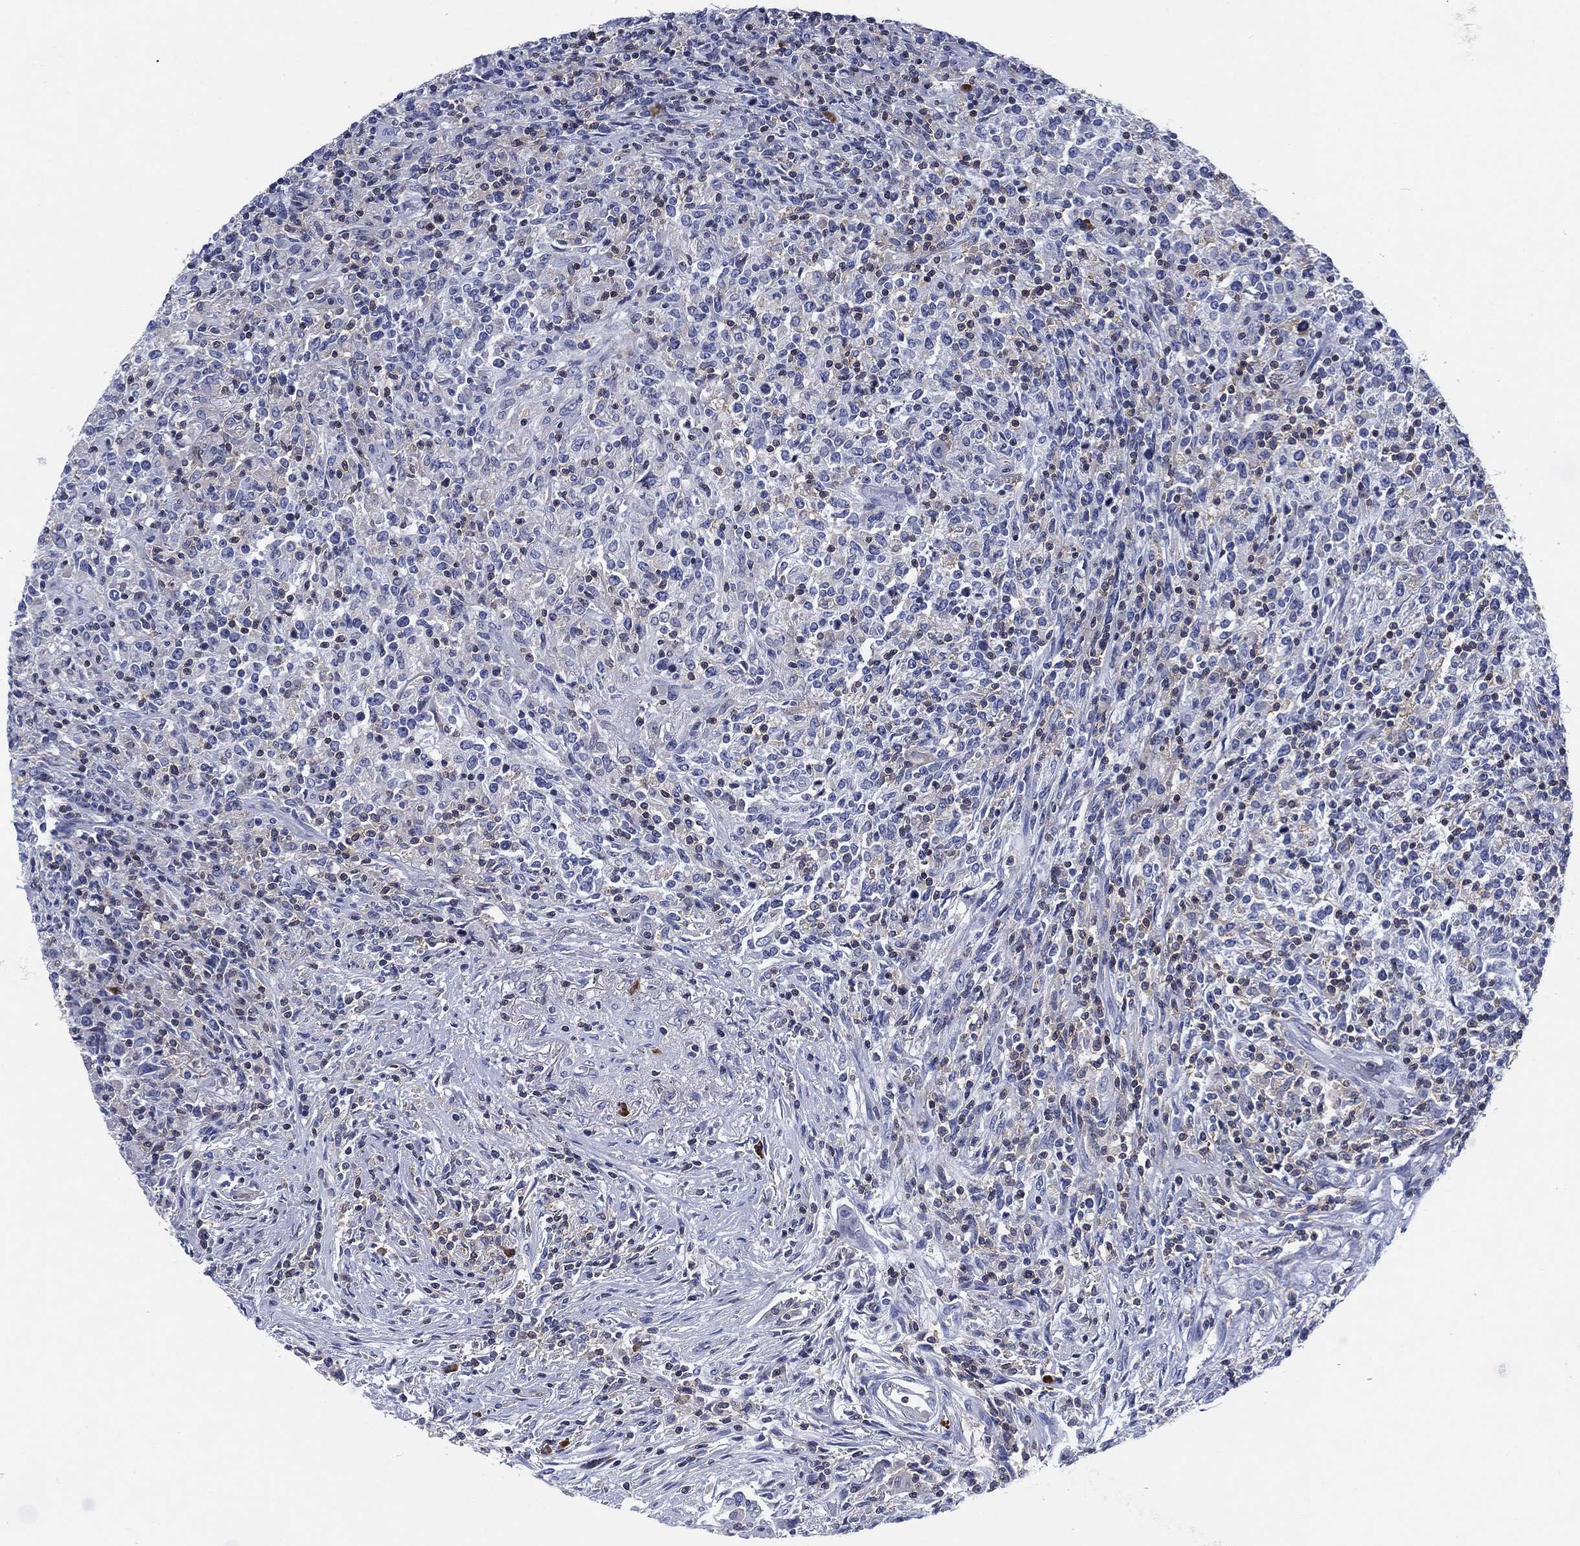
{"staining": {"intensity": "negative", "quantity": "none", "location": "none"}, "tissue": "lymphoma", "cell_type": "Tumor cells", "image_type": "cancer", "snomed": [{"axis": "morphology", "description": "Malignant lymphoma, non-Hodgkin's type, High grade"}, {"axis": "topography", "description": "Lung"}], "caption": "Tumor cells show no significant staining in malignant lymphoma, non-Hodgkin's type (high-grade).", "gene": "FYB1", "patient": {"sex": "male", "age": 79}}